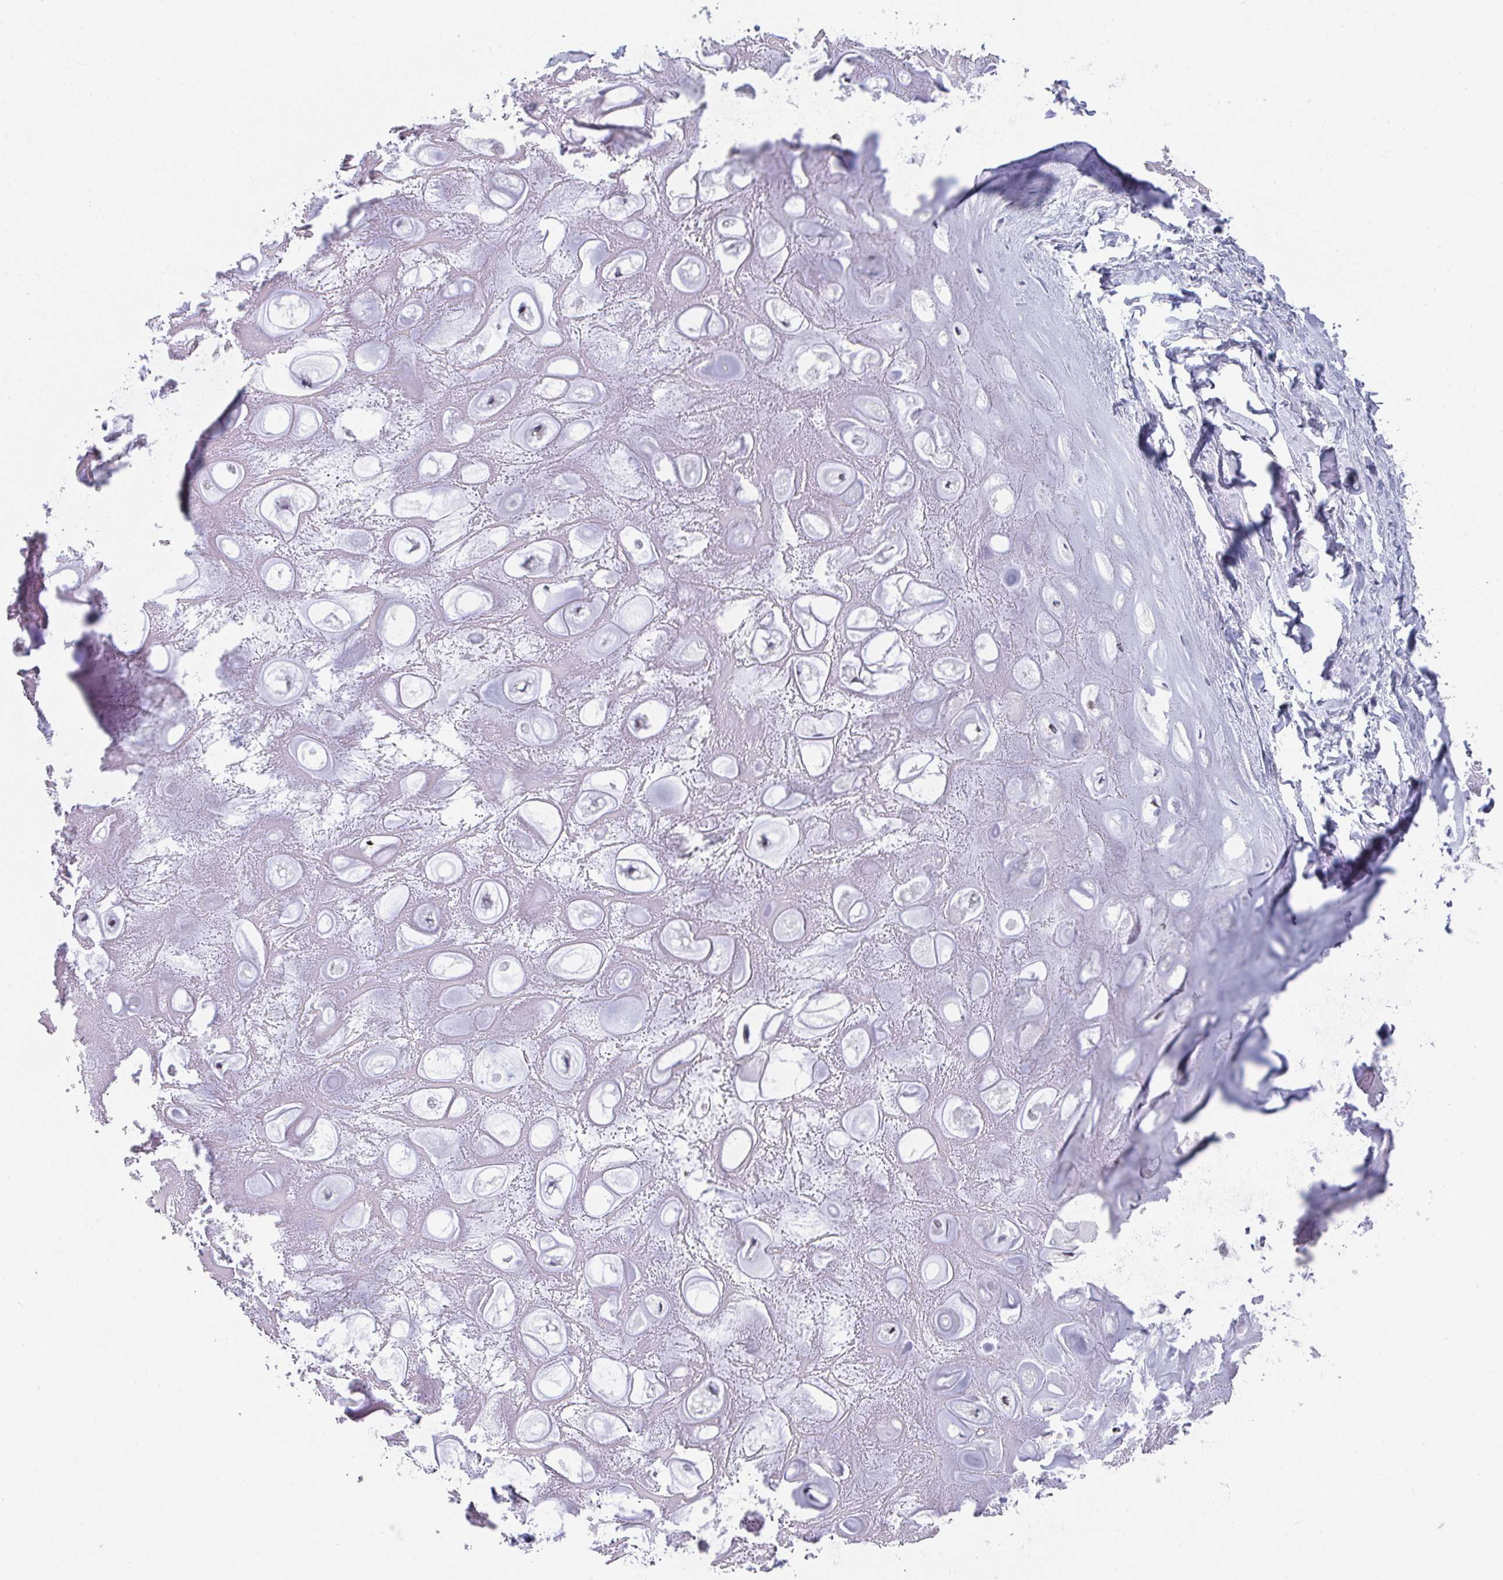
{"staining": {"intensity": "negative", "quantity": "none", "location": "none"}, "tissue": "soft tissue", "cell_type": "Chondrocytes", "image_type": "normal", "snomed": [{"axis": "morphology", "description": "Normal tissue, NOS"}, {"axis": "topography", "description": "Lymph node"}, {"axis": "topography", "description": "Cartilage tissue"}, {"axis": "topography", "description": "Nasopharynx"}], "caption": "DAB (3,3'-diaminobenzidine) immunohistochemical staining of unremarkable soft tissue exhibits no significant staining in chondrocytes. (Stains: DAB (3,3'-diaminobenzidine) immunohistochemistry (IHC) with hematoxylin counter stain, Microscopy: brightfield microscopy at high magnification).", "gene": "RUBCN", "patient": {"sex": "male", "age": 63}}